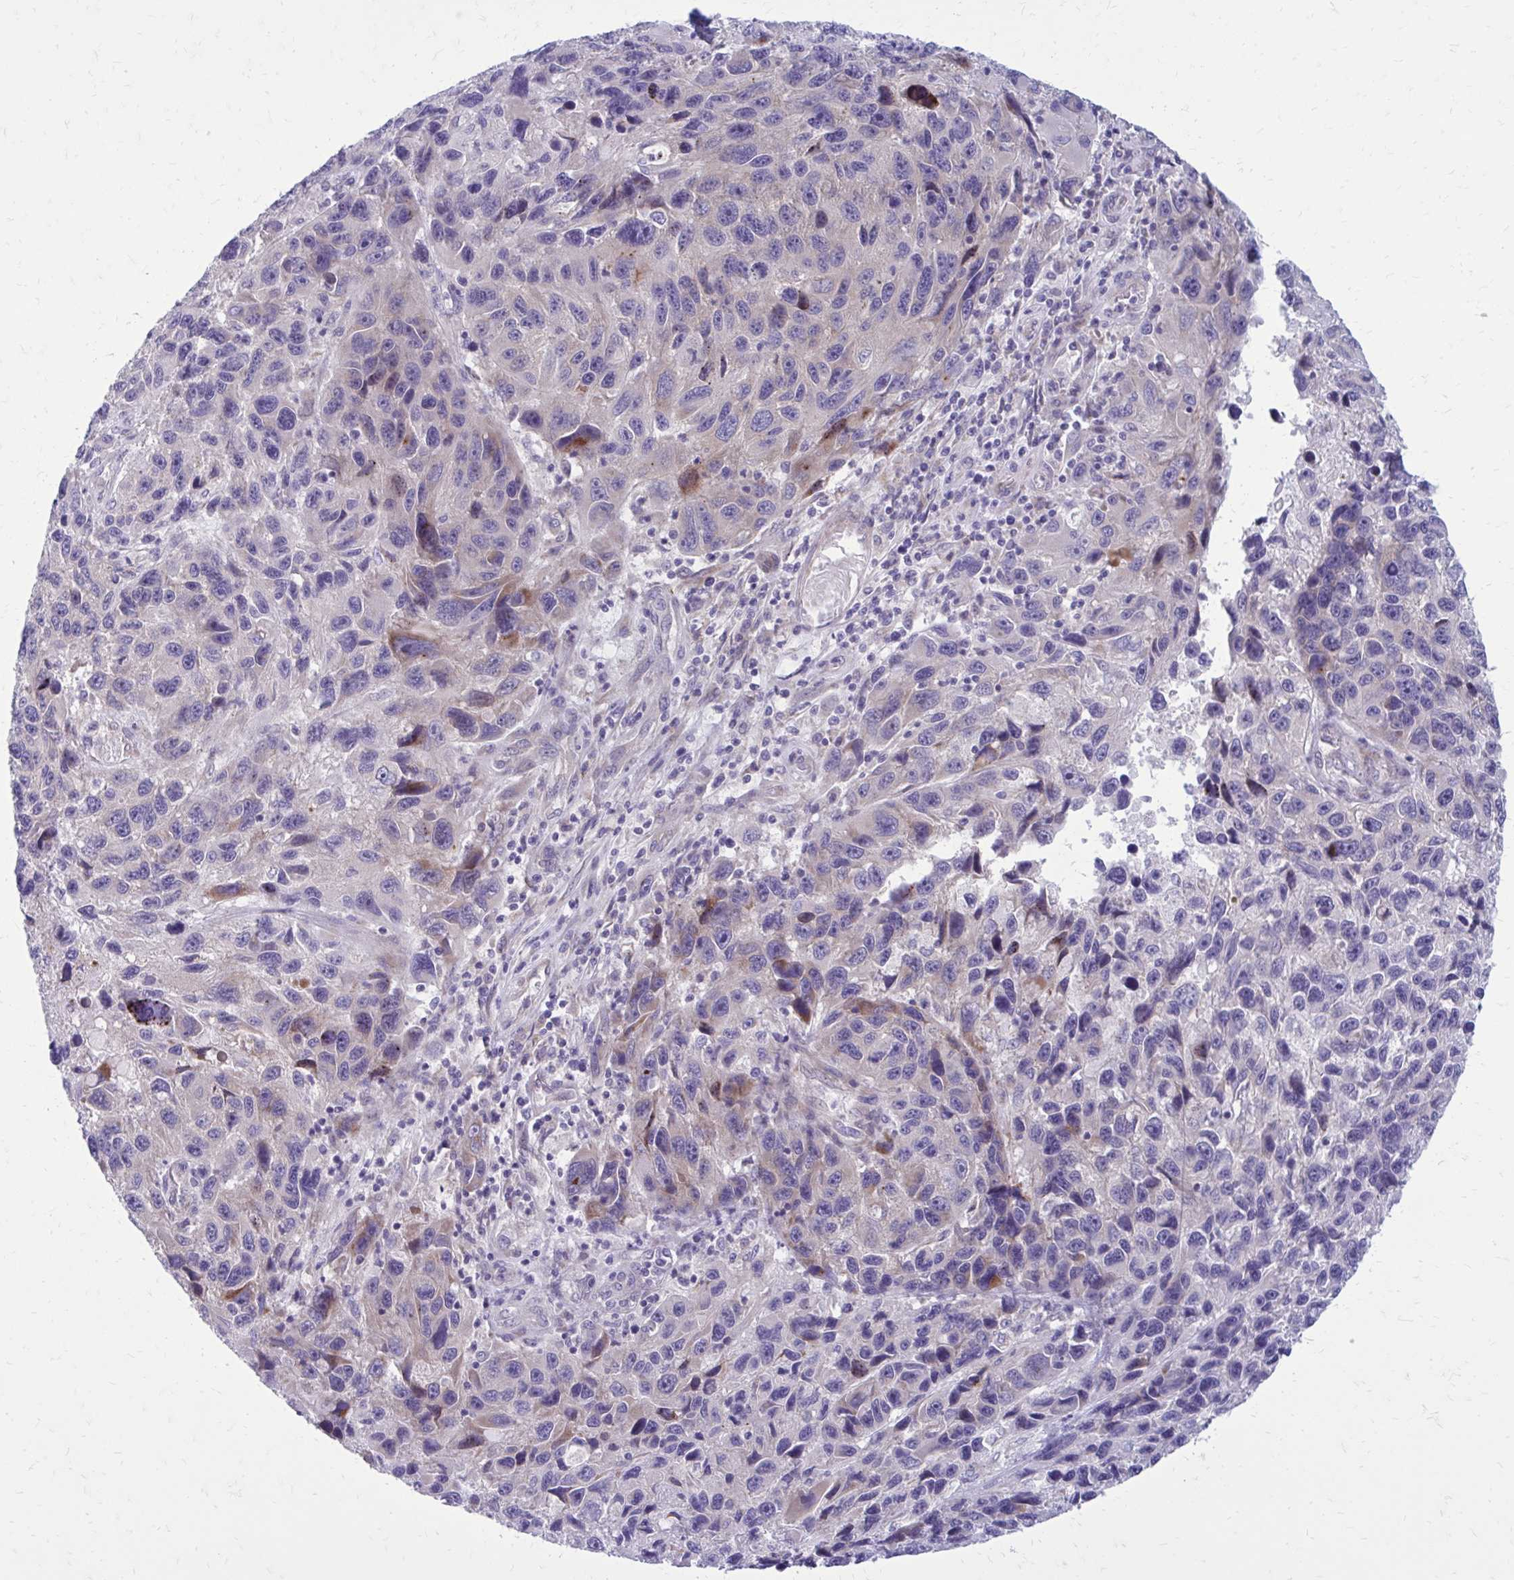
{"staining": {"intensity": "moderate", "quantity": "<25%", "location": "cytoplasmic/membranous"}, "tissue": "melanoma", "cell_type": "Tumor cells", "image_type": "cancer", "snomed": [{"axis": "morphology", "description": "Malignant melanoma, NOS"}, {"axis": "topography", "description": "Skin"}], "caption": "DAB (3,3'-diaminobenzidine) immunohistochemical staining of human melanoma displays moderate cytoplasmic/membranous protein staining in about <25% of tumor cells. The protein of interest is stained brown, and the nuclei are stained in blue (DAB IHC with brightfield microscopy, high magnification).", "gene": "GIGYF2", "patient": {"sex": "male", "age": 53}}